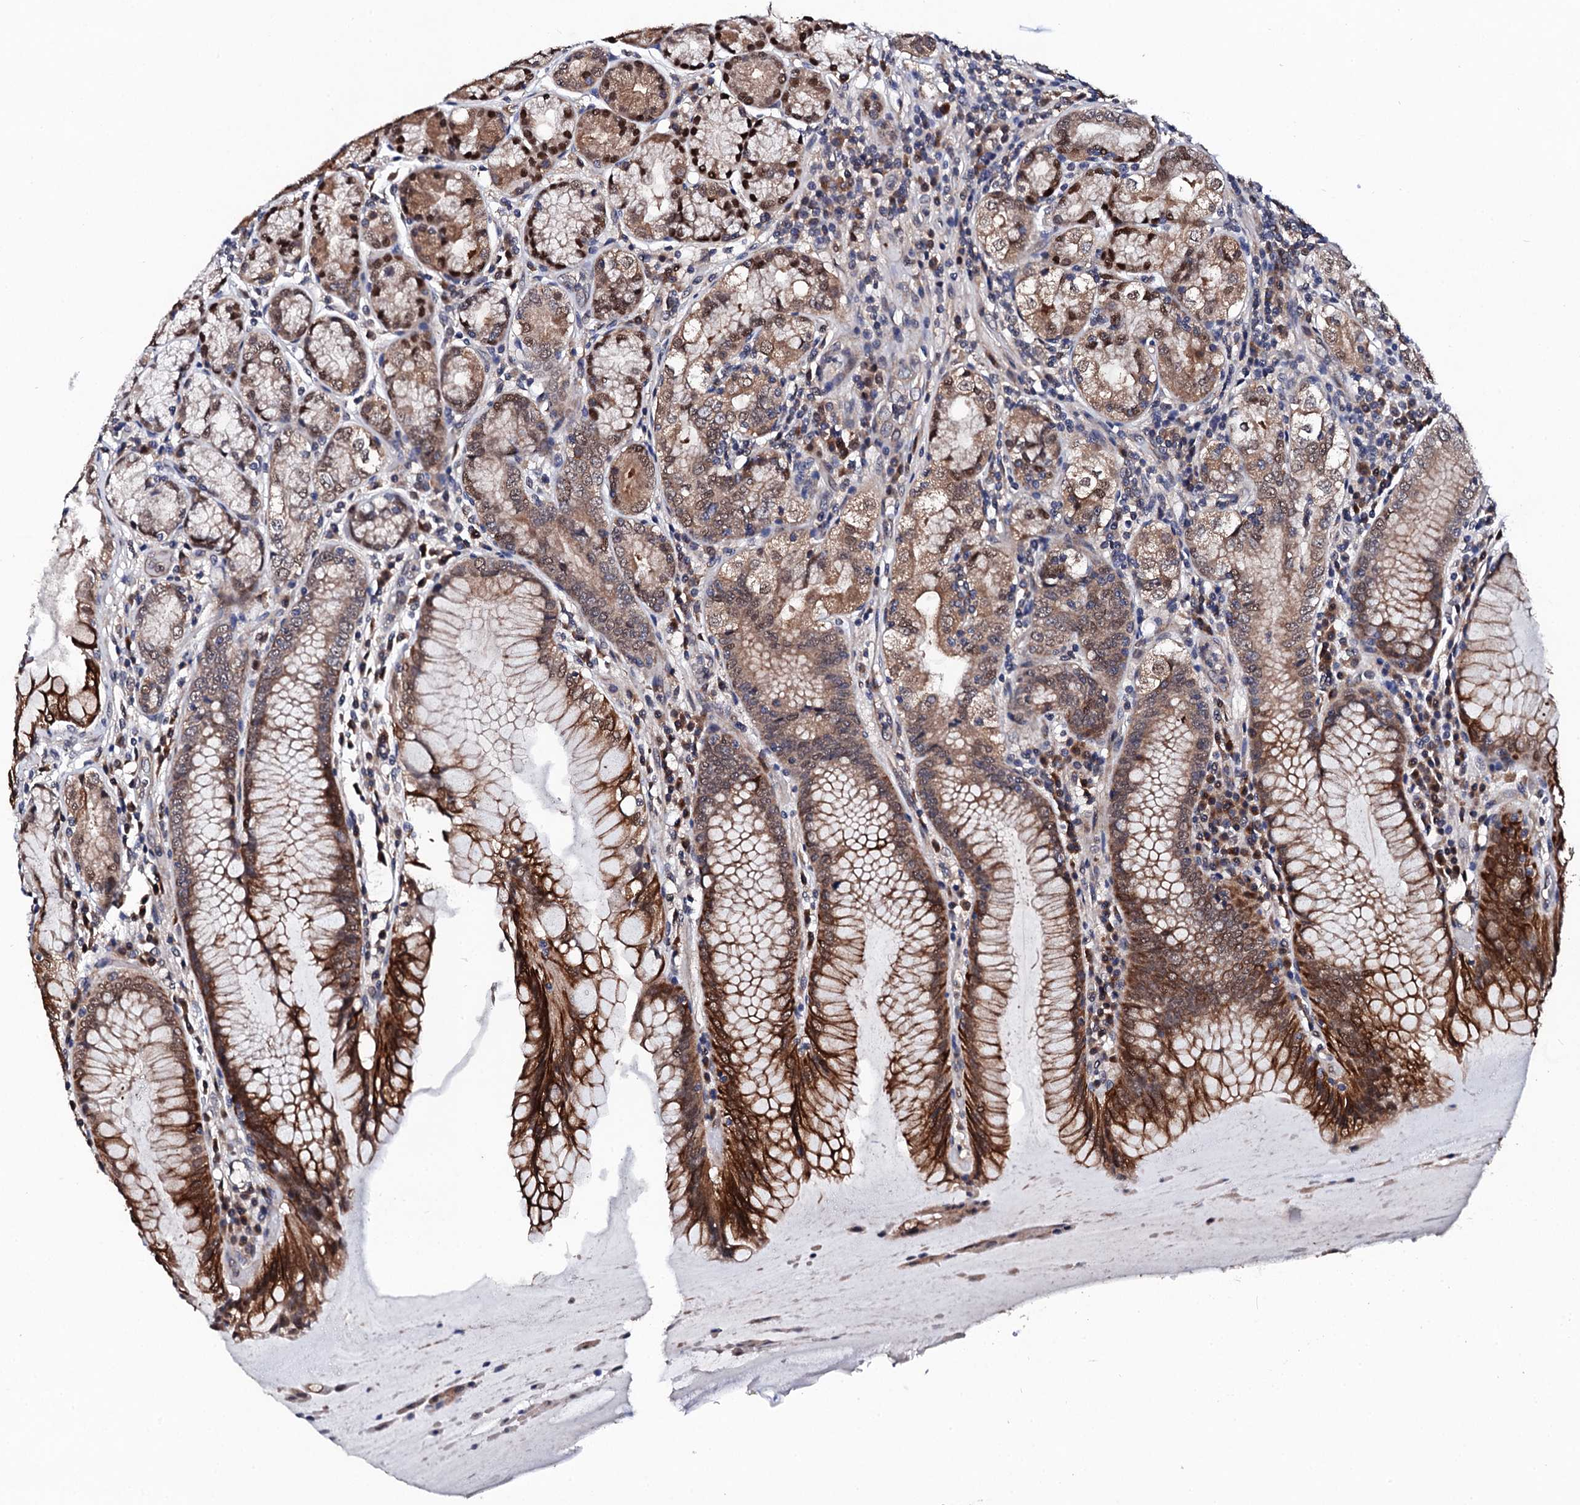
{"staining": {"intensity": "strong", "quantity": "25%-75%", "location": "cytoplasmic/membranous,nuclear"}, "tissue": "stomach", "cell_type": "Glandular cells", "image_type": "normal", "snomed": [{"axis": "morphology", "description": "Normal tissue, NOS"}, {"axis": "topography", "description": "Stomach, upper"}, {"axis": "topography", "description": "Stomach, lower"}], "caption": "Stomach was stained to show a protein in brown. There is high levels of strong cytoplasmic/membranous,nuclear positivity in approximately 25%-75% of glandular cells. Nuclei are stained in blue.", "gene": "IP6K1", "patient": {"sex": "female", "age": 76}}